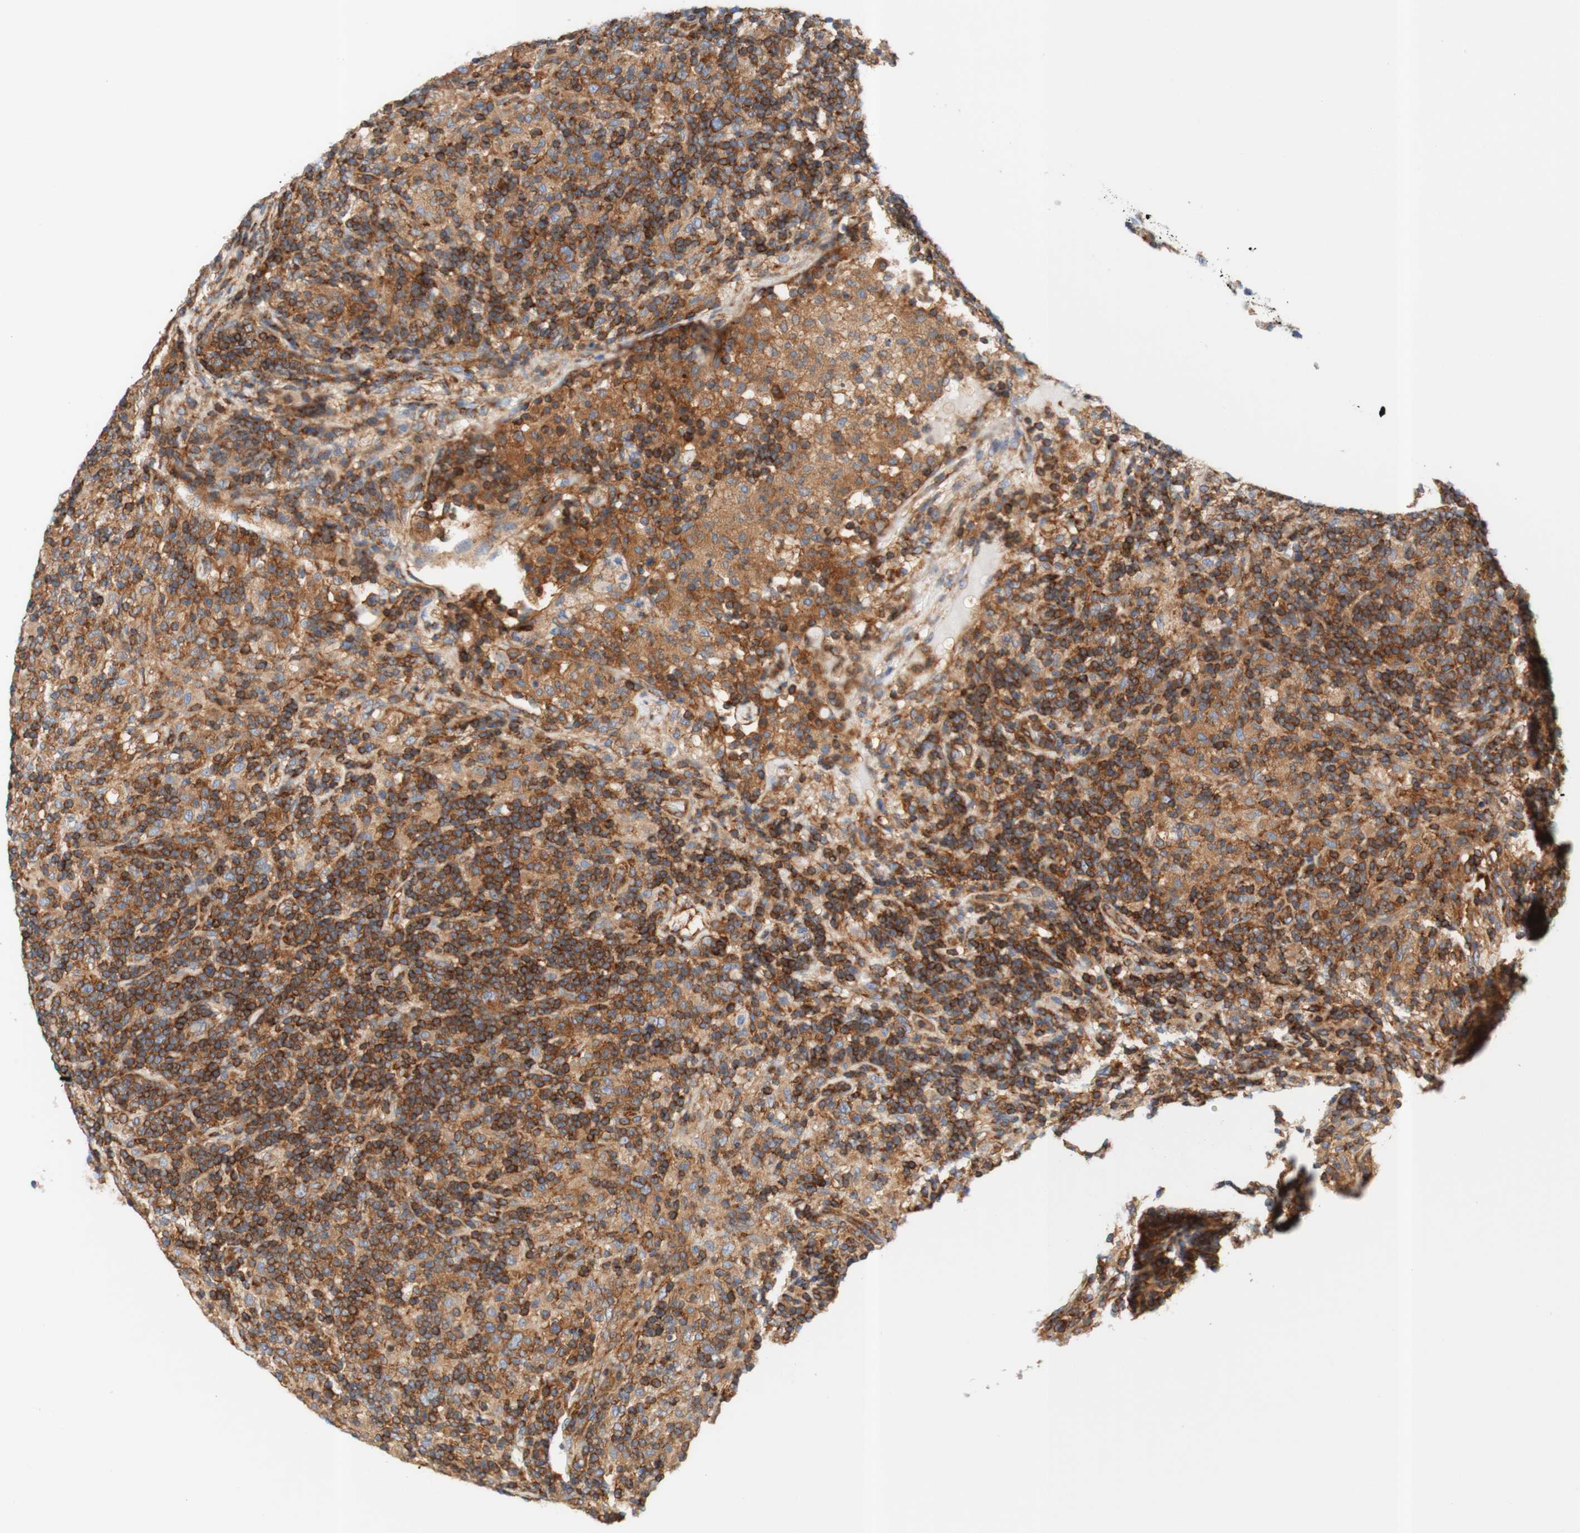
{"staining": {"intensity": "strong", "quantity": "25%-75%", "location": "cytoplasmic/membranous"}, "tissue": "lymphoma", "cell_type": "Tumor cells", "image_type": "cancer", "snomed": [{"axis": "morphology", "description": "Hodgkin's disease, NOS"}, {"axis": "topography", "description": "Lymph node"}], "caption": "The histopathology image demonstrates a brown stain indicating the presence of a protein in the cytoplasmic/membranous of tumor cells in lymphoma.", "gene": "STOM", "patient": {"sex": "male", "age": 70}}